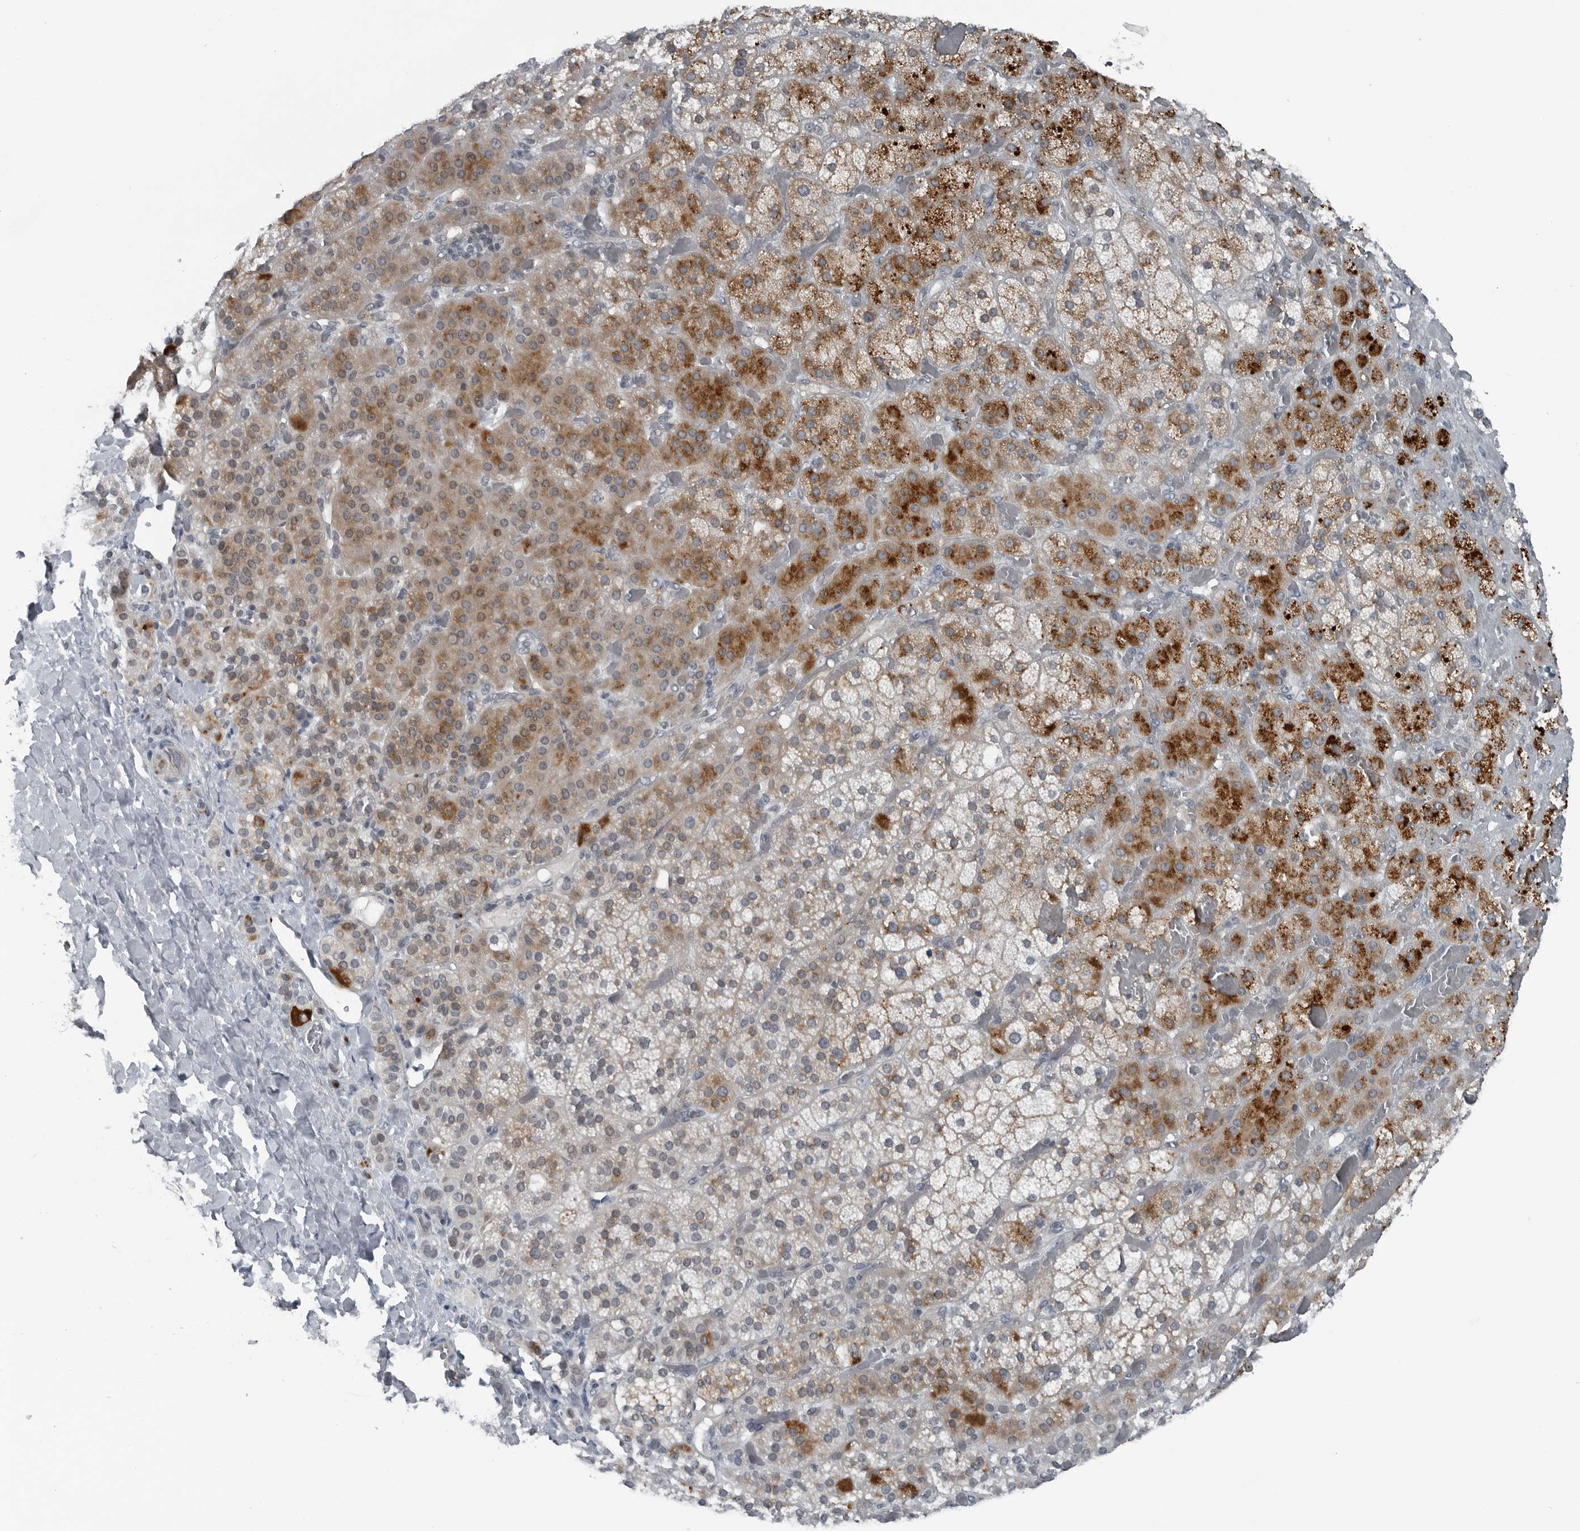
{"staining": {"intensity": "strong", "quantity": "25%-75%", "location": "cytoplasmic/membranous"}, "tissue": "adrenal gland", "cell_type": "Glandular cells", "image_type": "normal", "snomed": [{"axis": "morphology", "description": "Normal tissue, NOS"}, {"axis": "topography", "description": "Adrenal gland"}], "caption": "This micrograph shows immunohistochemistry staining of normal adrenal gland, with high strong cytoplasmic/membranous expression in approximately 25%-75% of glandular cells.", "gene": "GAK", "patient": {"sex": "male", "age": 57}}